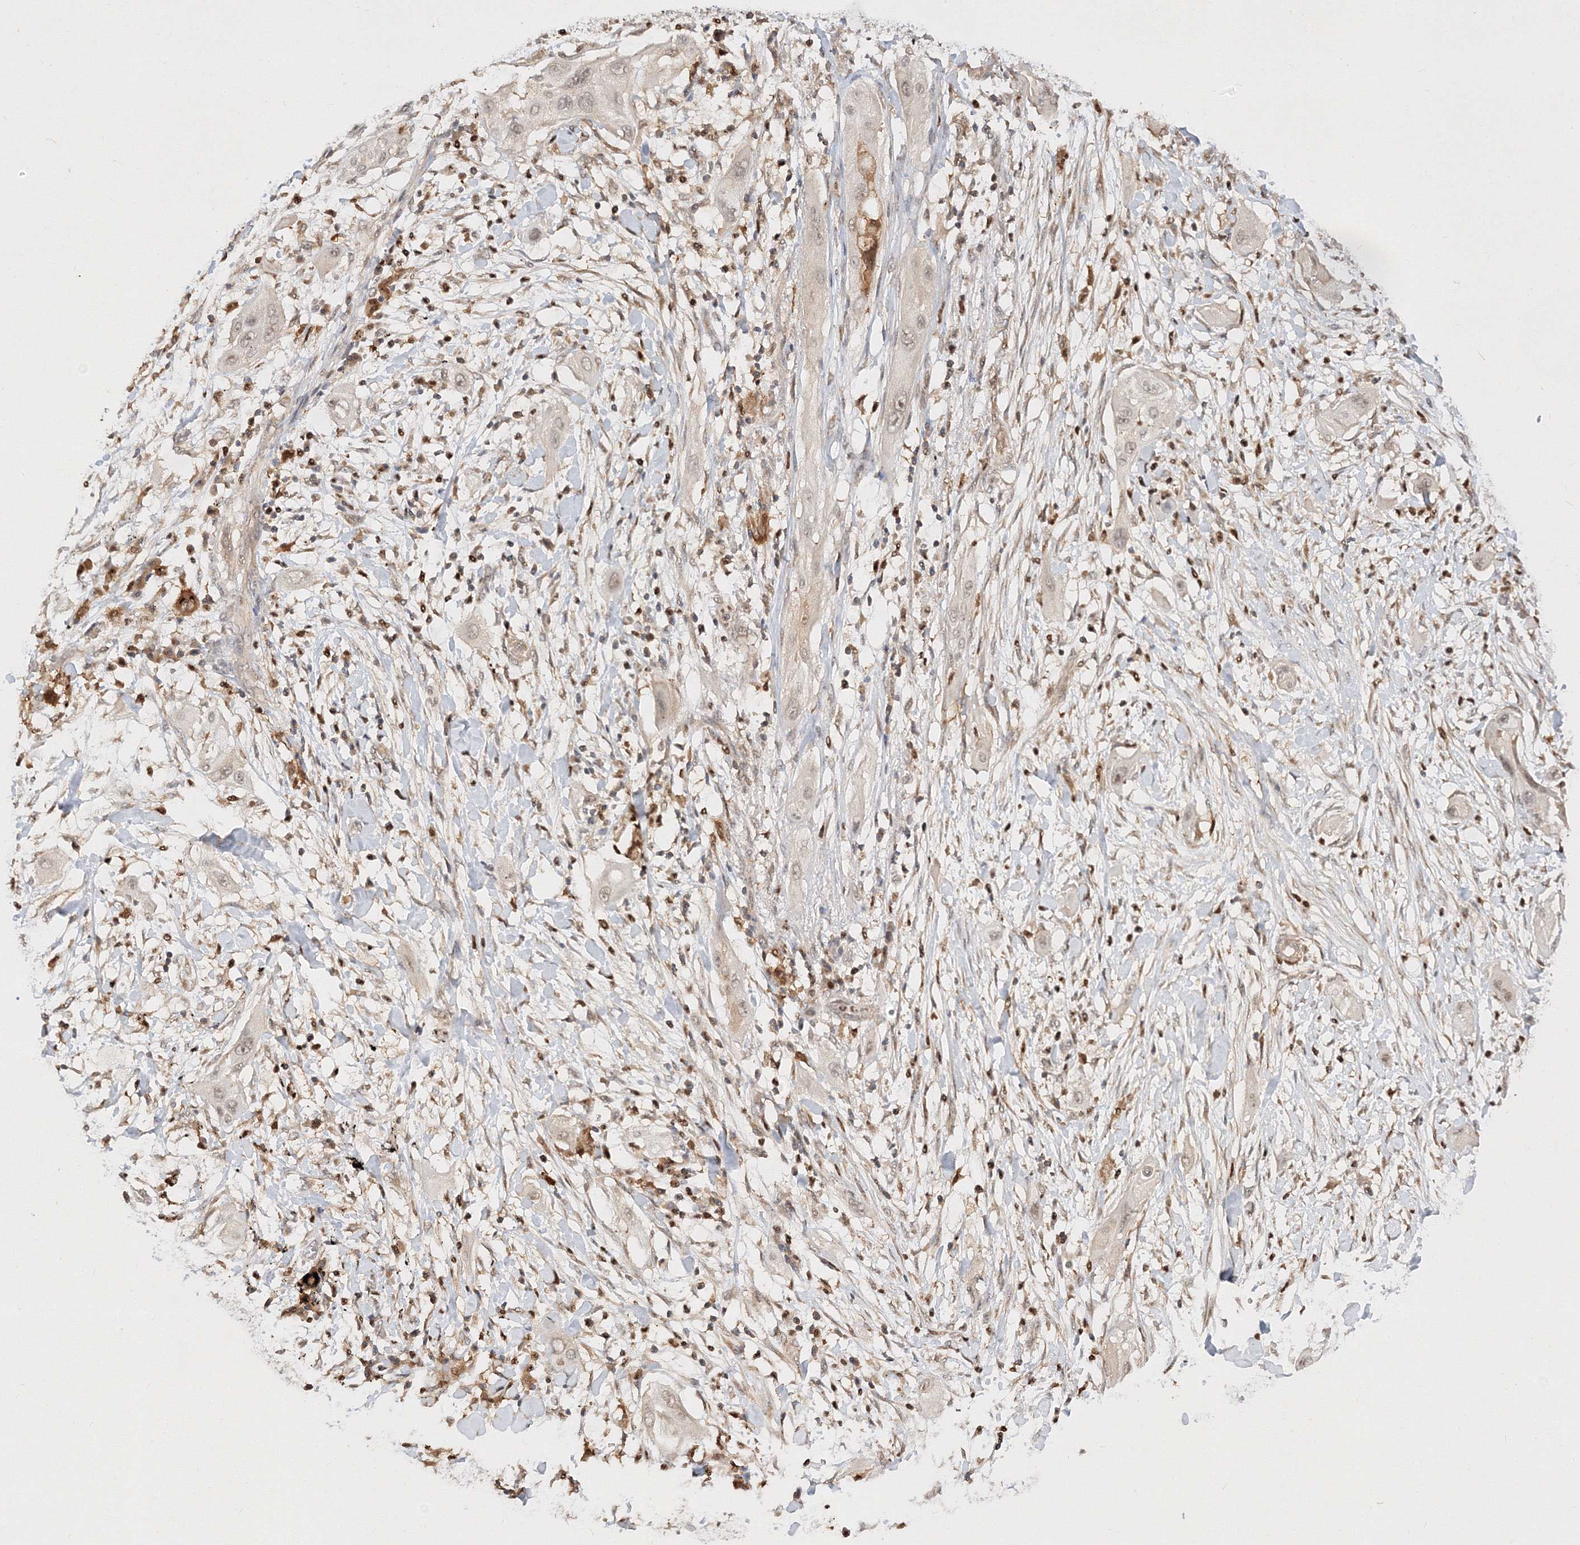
{"staining": {"intensity": "weak", "quantity": "25%-75%", "location": "nuclear"}, "tissue": "lung cancer", "cell_type": "Tumor cells", "image_type": "cancer", "snomed": [{"axis": "morphology", "description": "Squamous cell carcinoma, NOS"}, {"axis": "topography", "description": "Lung"}], "caption": "Squamous cell carcinoma (lung) was stained to show a protein in brown. There is low levels of weak nuclear expression in approximately 25%-75% of tumor cells.", "gene": "TMEM50B", "patient": {"sex": "female", "age": 47}}